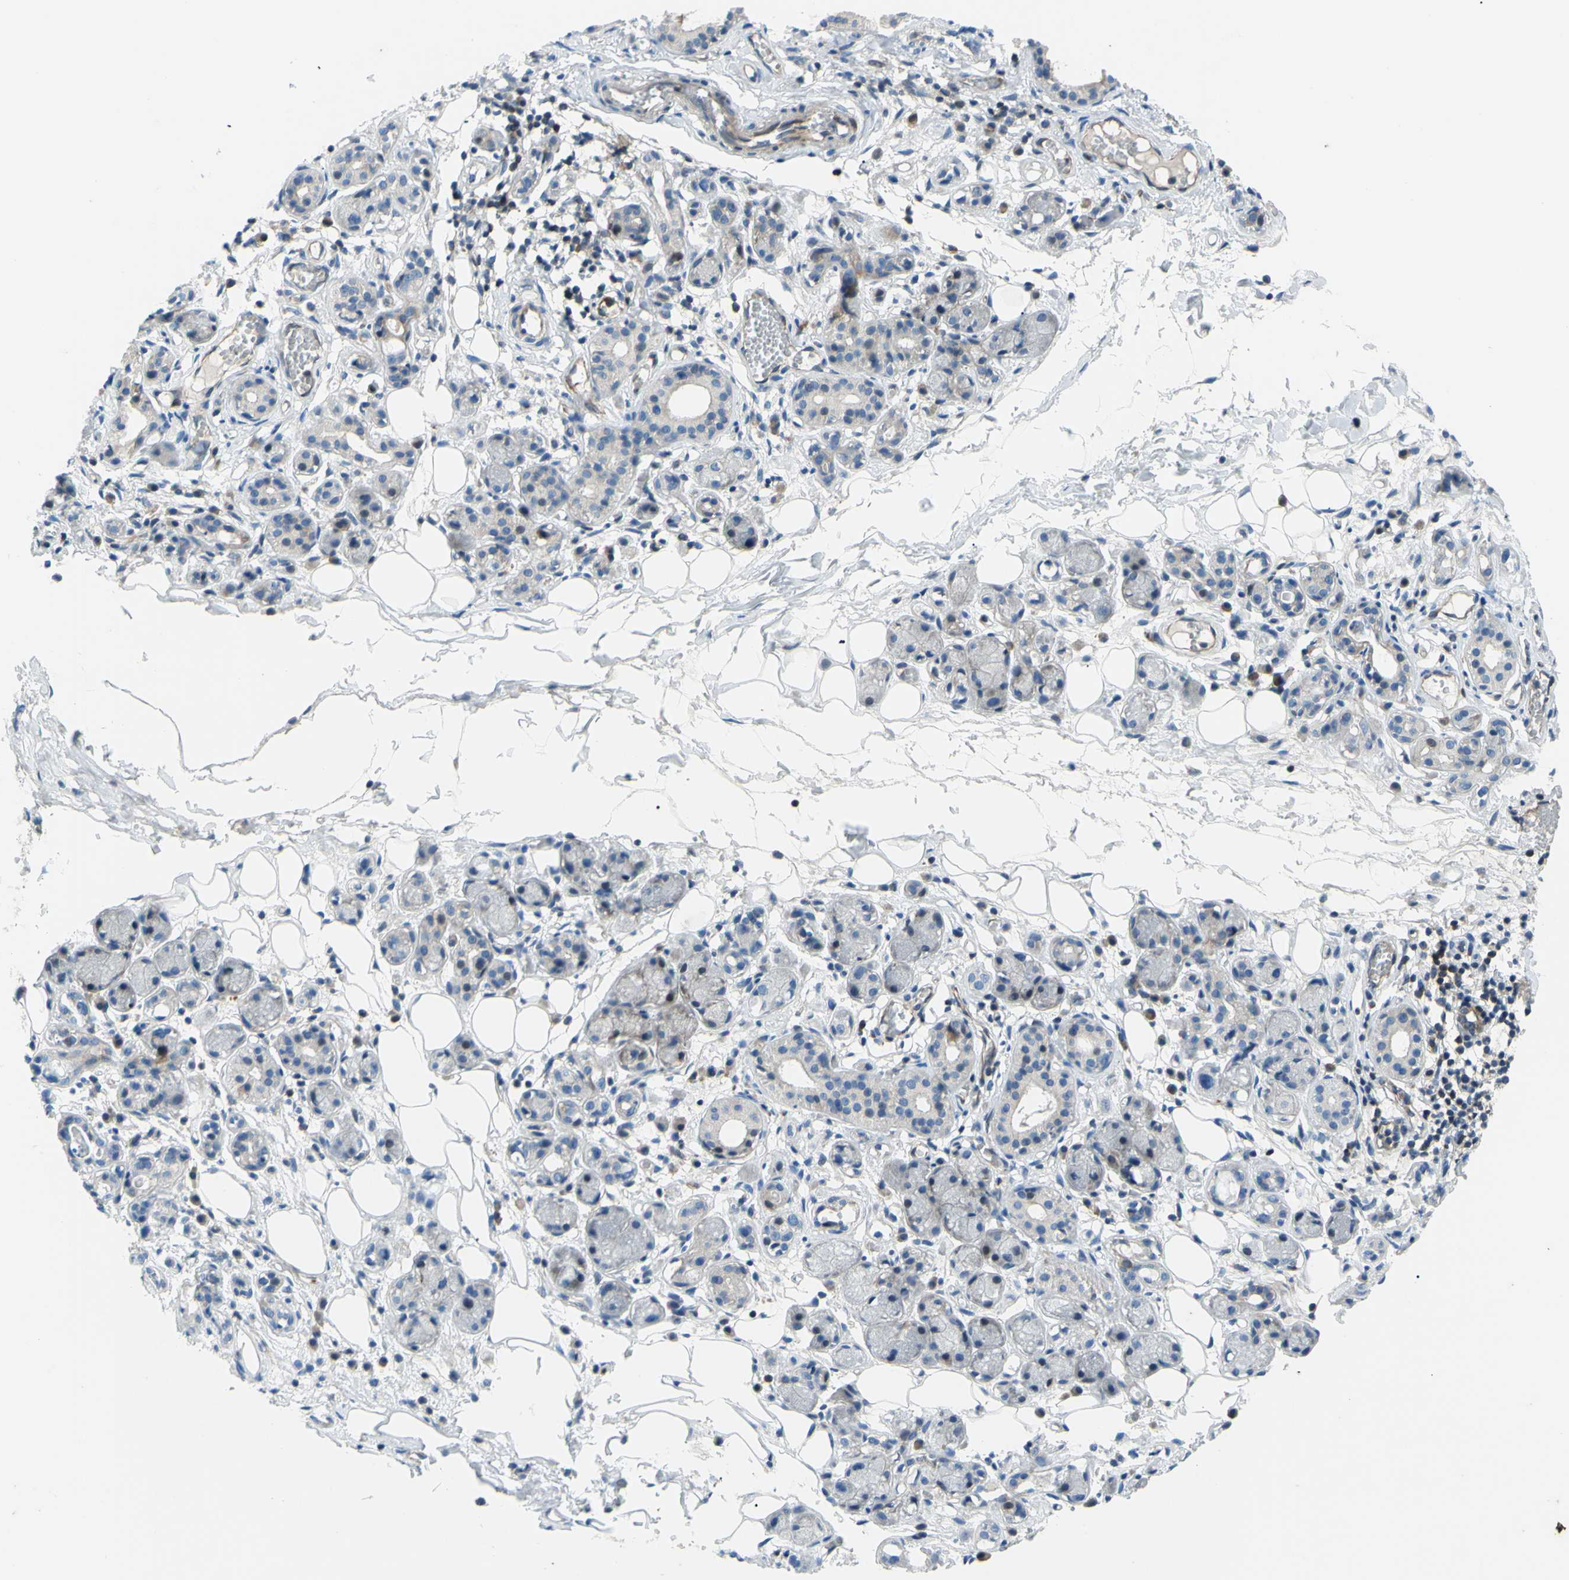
{"staining": {"intensity": "negative", "quantity": "none", "location": "none"}, "tissue": "adipose tissue", "cell_type": "Adipocytes", "image_type": "normal", "snomed": [{"axis": "morphology", "description": "Normal tissue, NOS"}, {"axis": "morphology", "description": "Inflammation, NOS"}, {"axis": "topography", "description": "Vascular tissue"}, {"axis": "topography", "description": "Salivary gland"}], "caption": "The image exhibits no staining of adipocytes in benign adipose tissue.", "gene": "PAK2", "patient": {"sex": "female", "age": 75}}